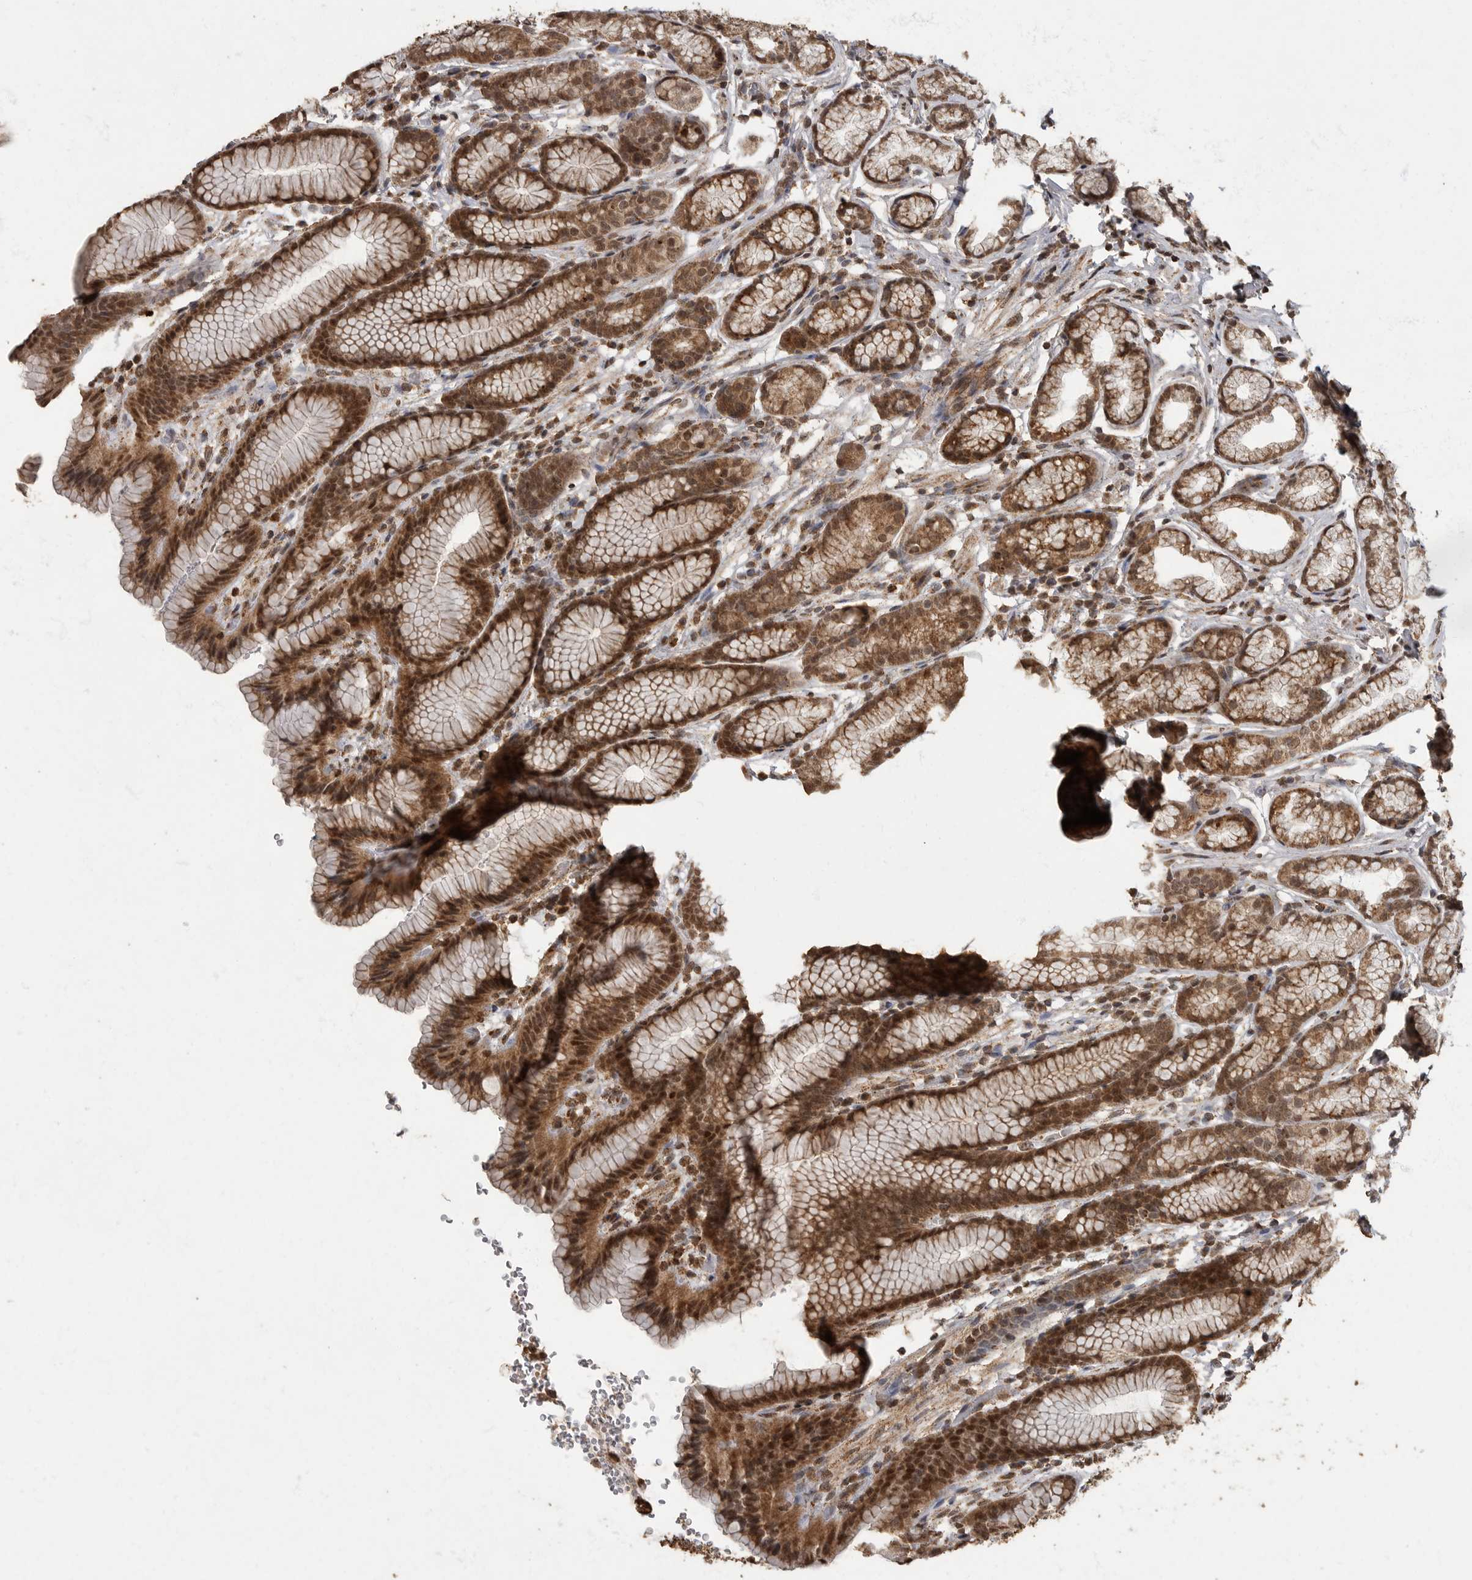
{"staining": {"intensity": "strong", "quantity": ">75%", "location": "cytoplasmic/membranous,nuclear"}, "tissue": "stomach", "cell_type": "Glandular cells", "image_type": "normal", "snomed": [{"axis": "morphology", "description": "Normal tissue, NOS"}, {"axis": "topography", "description": "Stomach"}], "caption": "Protein staining by IHC reveals strong cytoplasmic/membranous,nuclear positivity in approximately >75% of glandular cells in benign stomach. The protein of interest is shown in brown color, while the nuclei are stained blue.", "gene": "MAFG", "patient": {"sex": "male", "age": 42}}